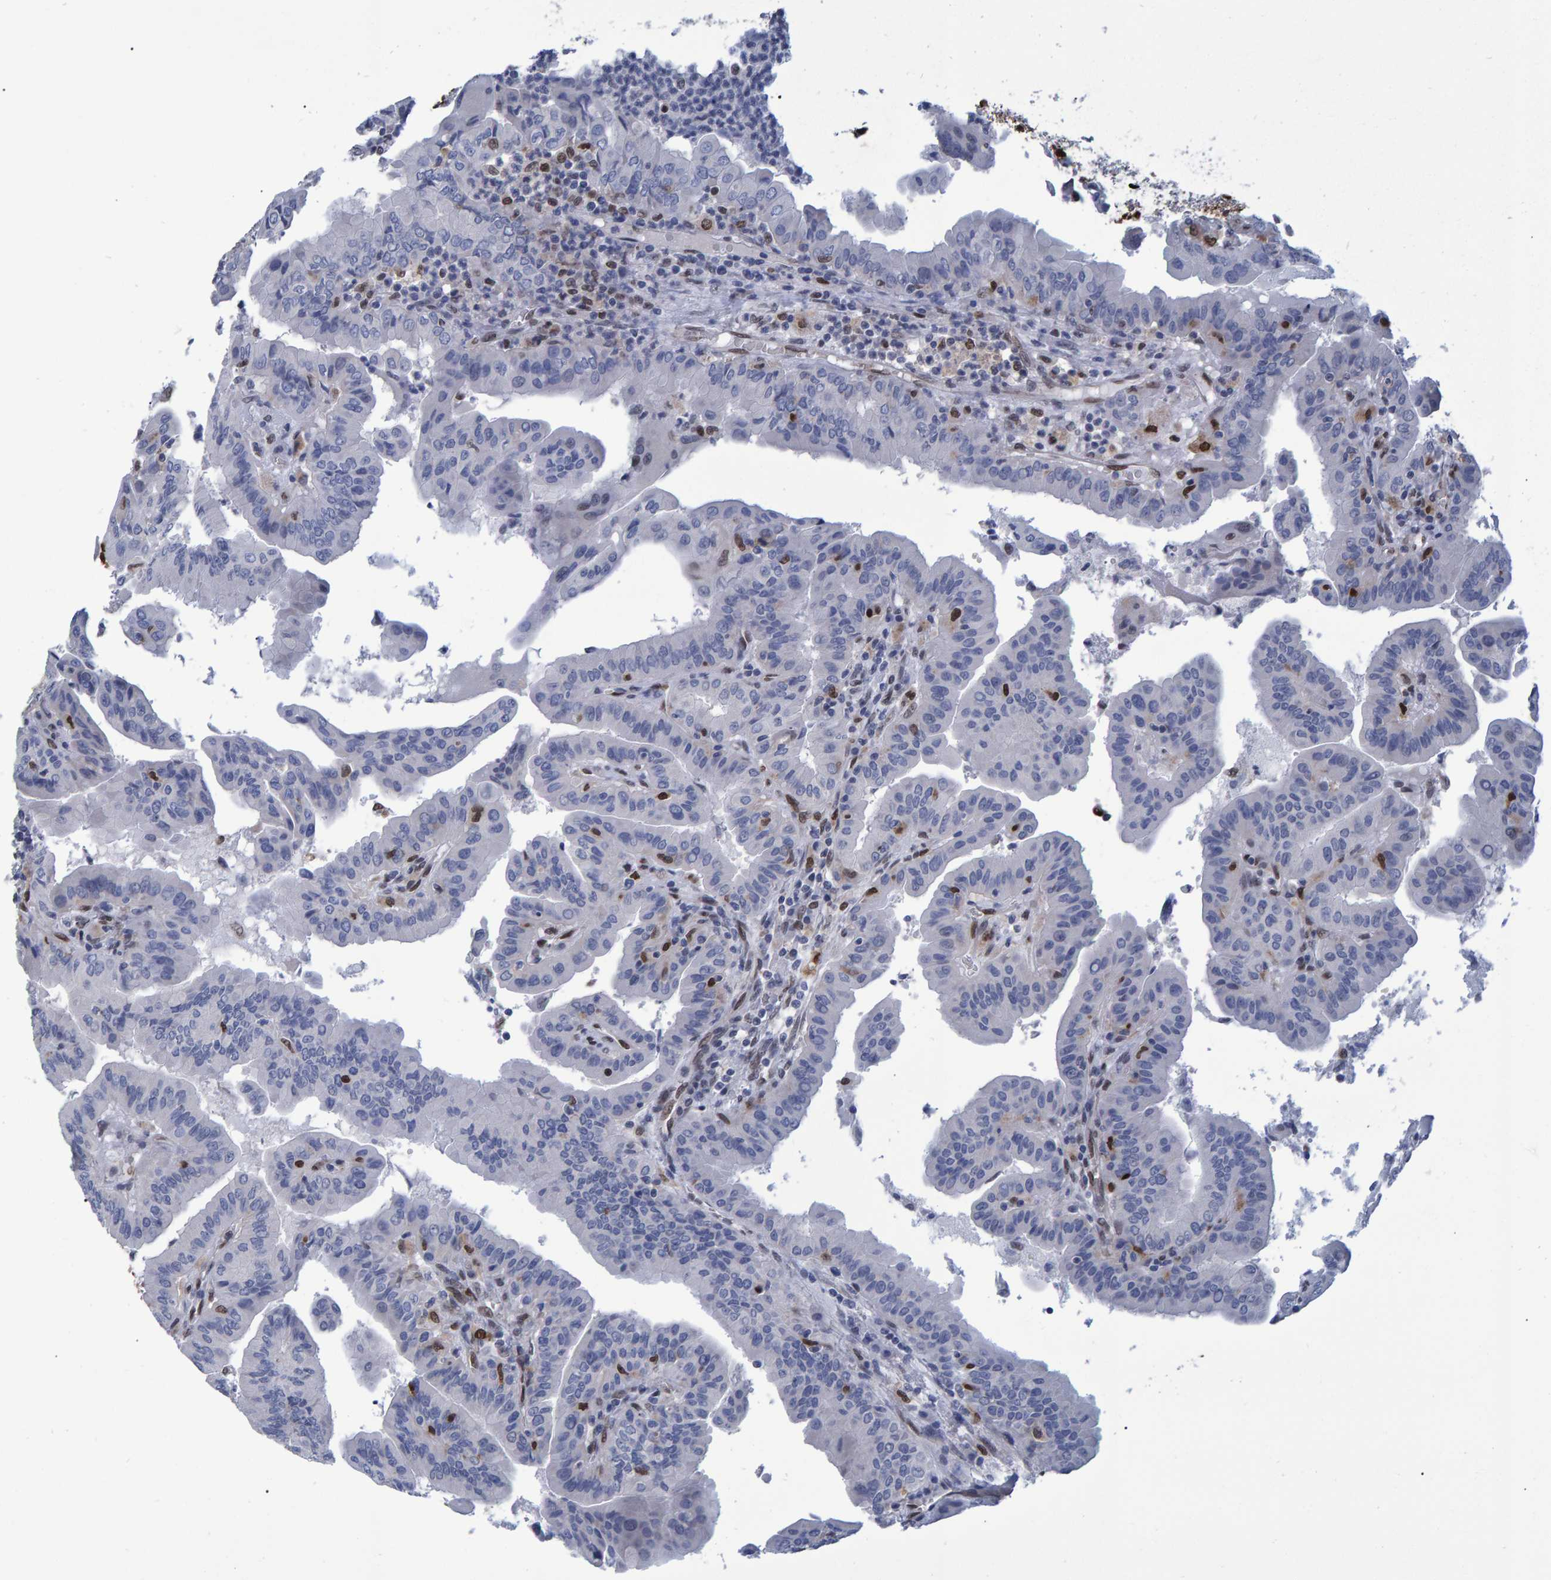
{"staining": {"intensity": "negative", "quantity": "none", "location": "none"}, "tissue": "thyroid cancer", "cell_type": "Tumor cells", "image_type": "cancer", "snomed": [{"axis": "morphology", "description": "Papillary adenocarcinoma, NOS"}, {"axis": "topography", "description": "Thyroid gland"}], "caption": "Immunohistochemical staining of thyroid papillary adenocarcinoma displays no significant staining in tumor cells. Nuclei are stained in blue.", "gene": "QKI", "patient": {"sex": "male", "age": 33}}